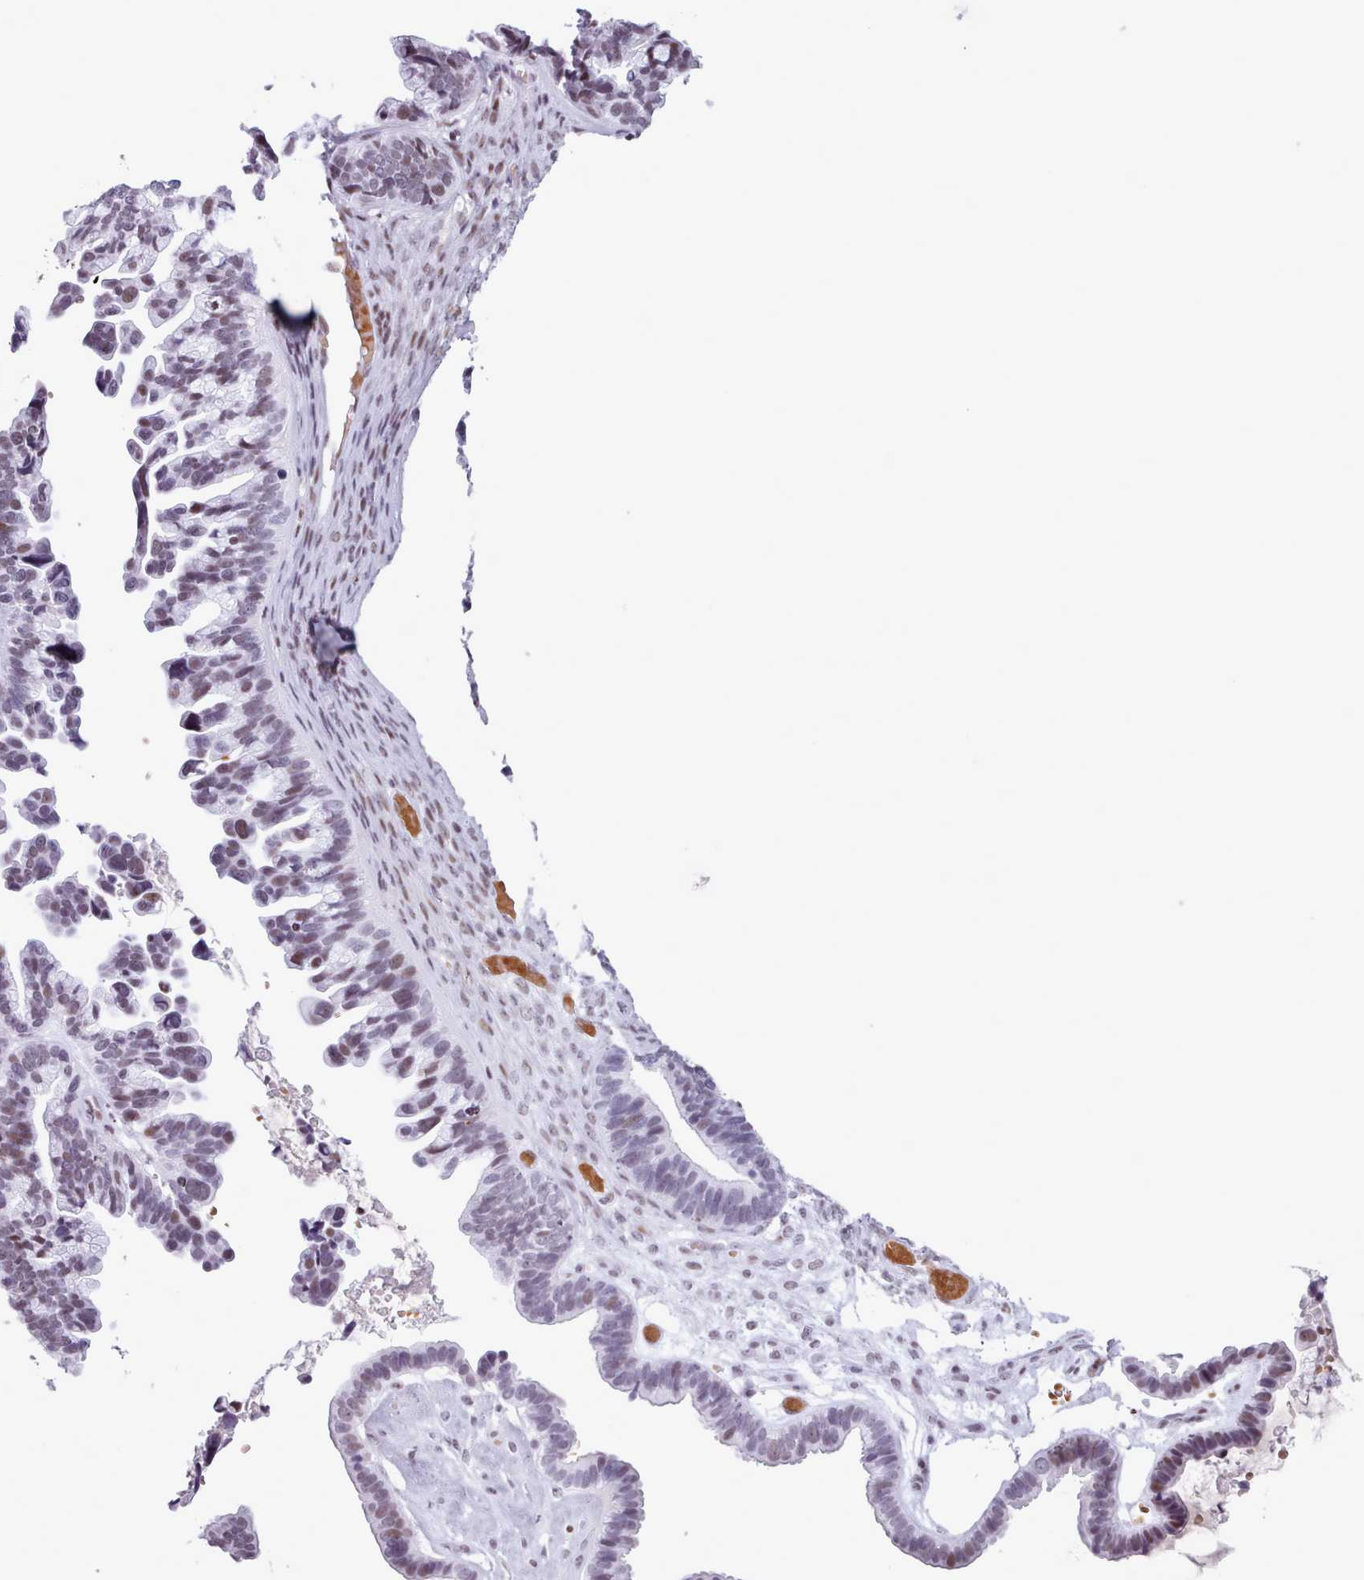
{"staining": {"intensity": "moderate", "quantity": "25%-75%", "location": "nuclear"}, "tissue": "ovarian cancer", "cell_type": "Tumor cells", "image_type": "cancer", "snomed": [{"axis": "morphology", "description": "Cystadenocarcinoma, serous, NOS"}, {"axis": "topography", "description": "Ovary"}], "caption": "Immunohistochemistry staining of serous cystadenocarcinoma (ovarian), which displays medium levels of moderate nuclear staining in about 25%-75% of tumor cells indicating moderate nuclear protein expression. The staining was performed using DAB (3,3'-diaminobenzidine) (brown) for protein detection and nuclei were counterstained in hematoxylin (blue).", "gene": "SRSF4", "patient": {"sex": "female", "age": 56}}